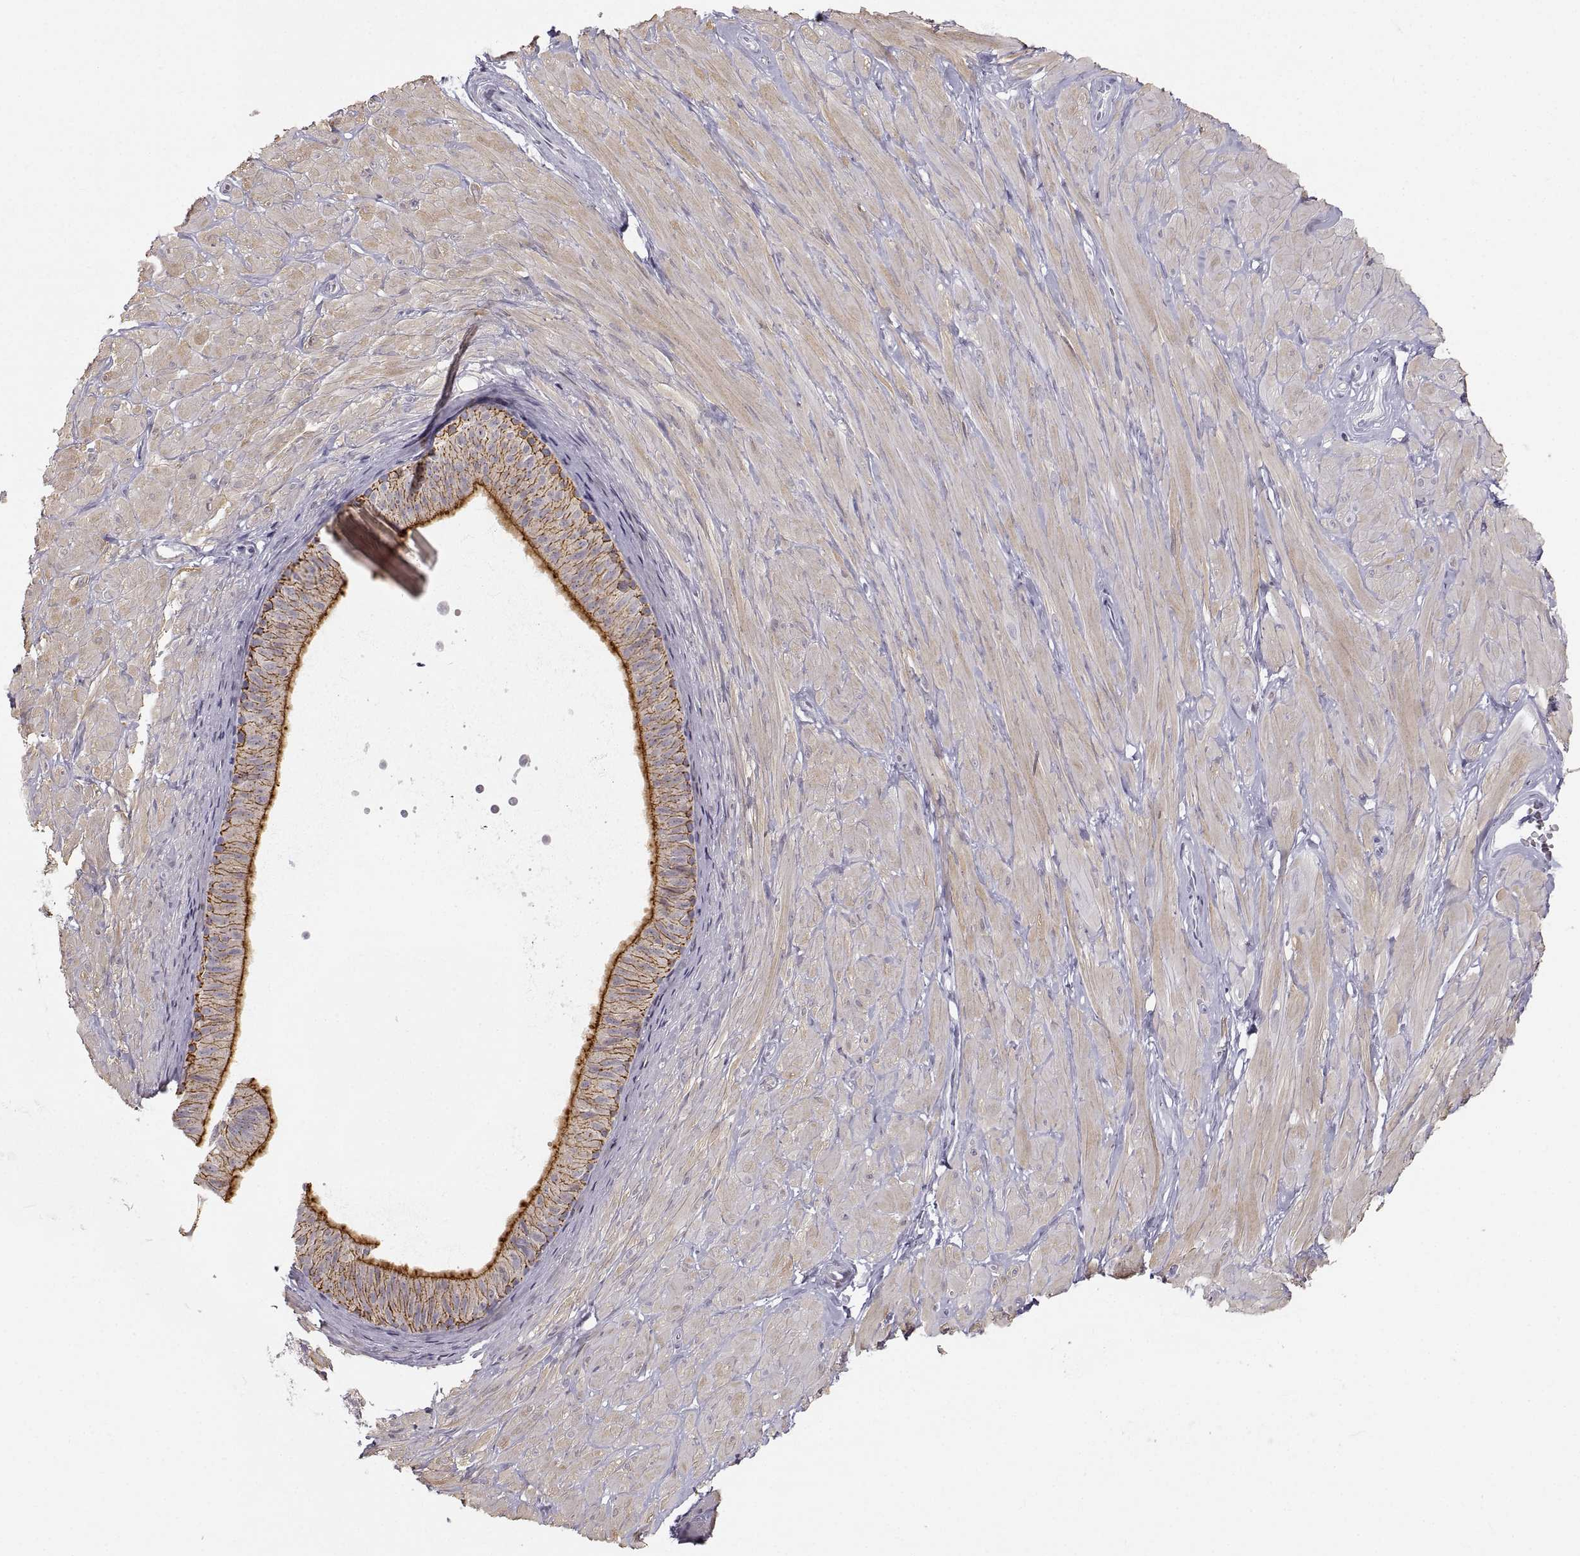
{"staining": {"intensity": "negative", "quantity": "none", "location": "none"}, "tissue": "soft tissue", "cell_type": "Fibroblasts", "image_type": "normal", "snomed": [{"axis": "morphology", "description": "Normal tissue, NOS"}, {"axis": "topography", "description": "Smooth muscle"}, {"axis": "topography", "description": "Peripheral nerve tissue"}], "caption": "IHC micrograph of normal human soft tissue stained for a protein (brown), which displays no staining in fibroblasts.", "gene": "ZNF185", "patient": {"sex": "male", "age": 22}}